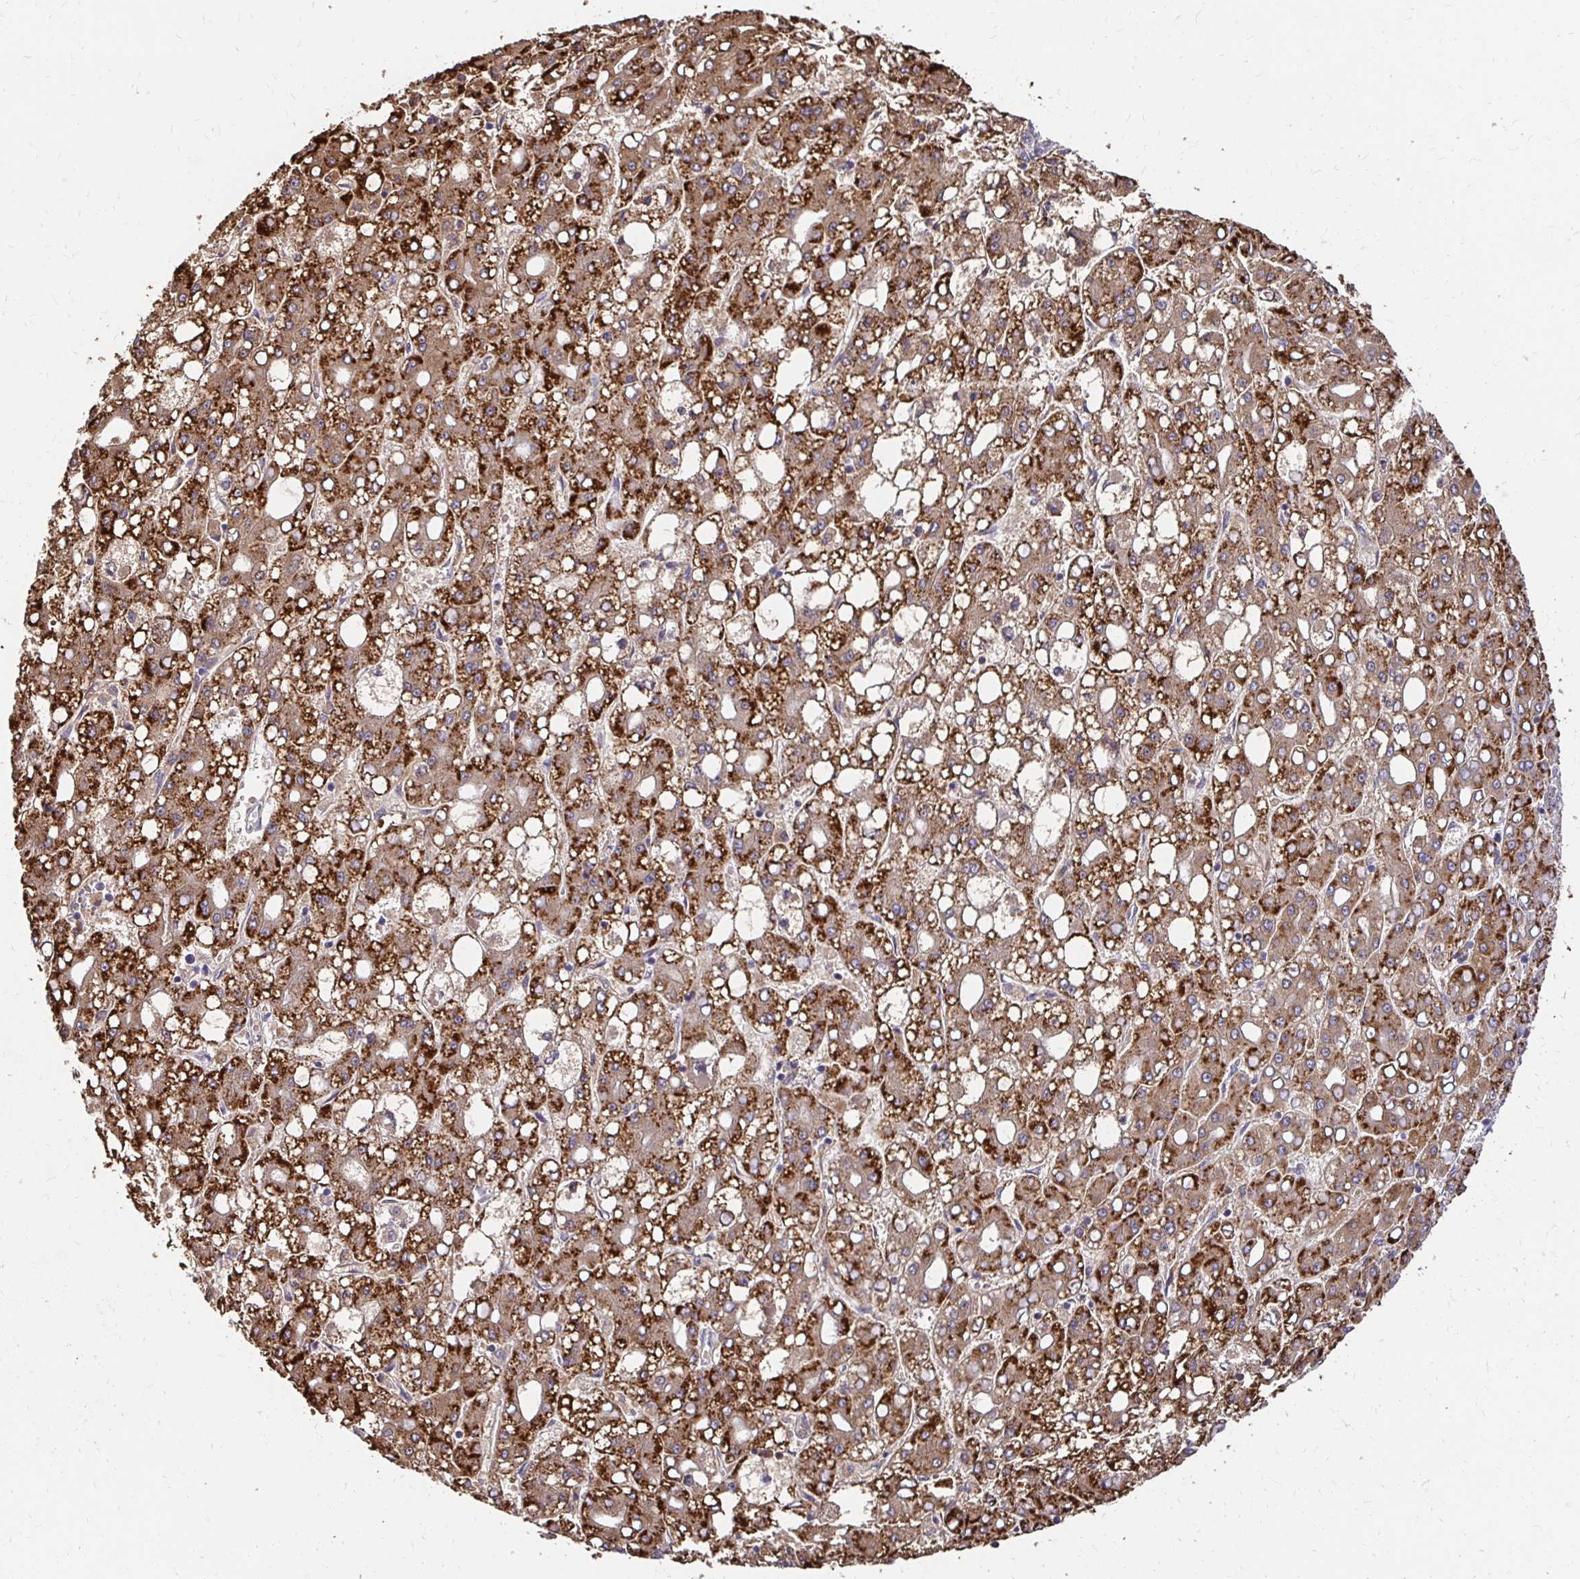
{"staining": {"intensity": "strong", "quantity": ">75%", "location": "cytoplasmic/membranous"}, "tissue": "liver cancer", "cell_type": "Tumor cells", "image_type": "cancer", "snomed": [{"axis": "morphology", "description": "Carcinoma, Hepatocellular, NOS"}, {"axis": "topography", "description": "Liver"}], "caption": "Protein analysis of liver cancer (hepatocellular carcinoma) tissue displays strong cytoplasmic/membranous positivity in approximately >75% of tumor cells.", "gene": "GK2", "patient": {"sex": "male", "age": 65}}